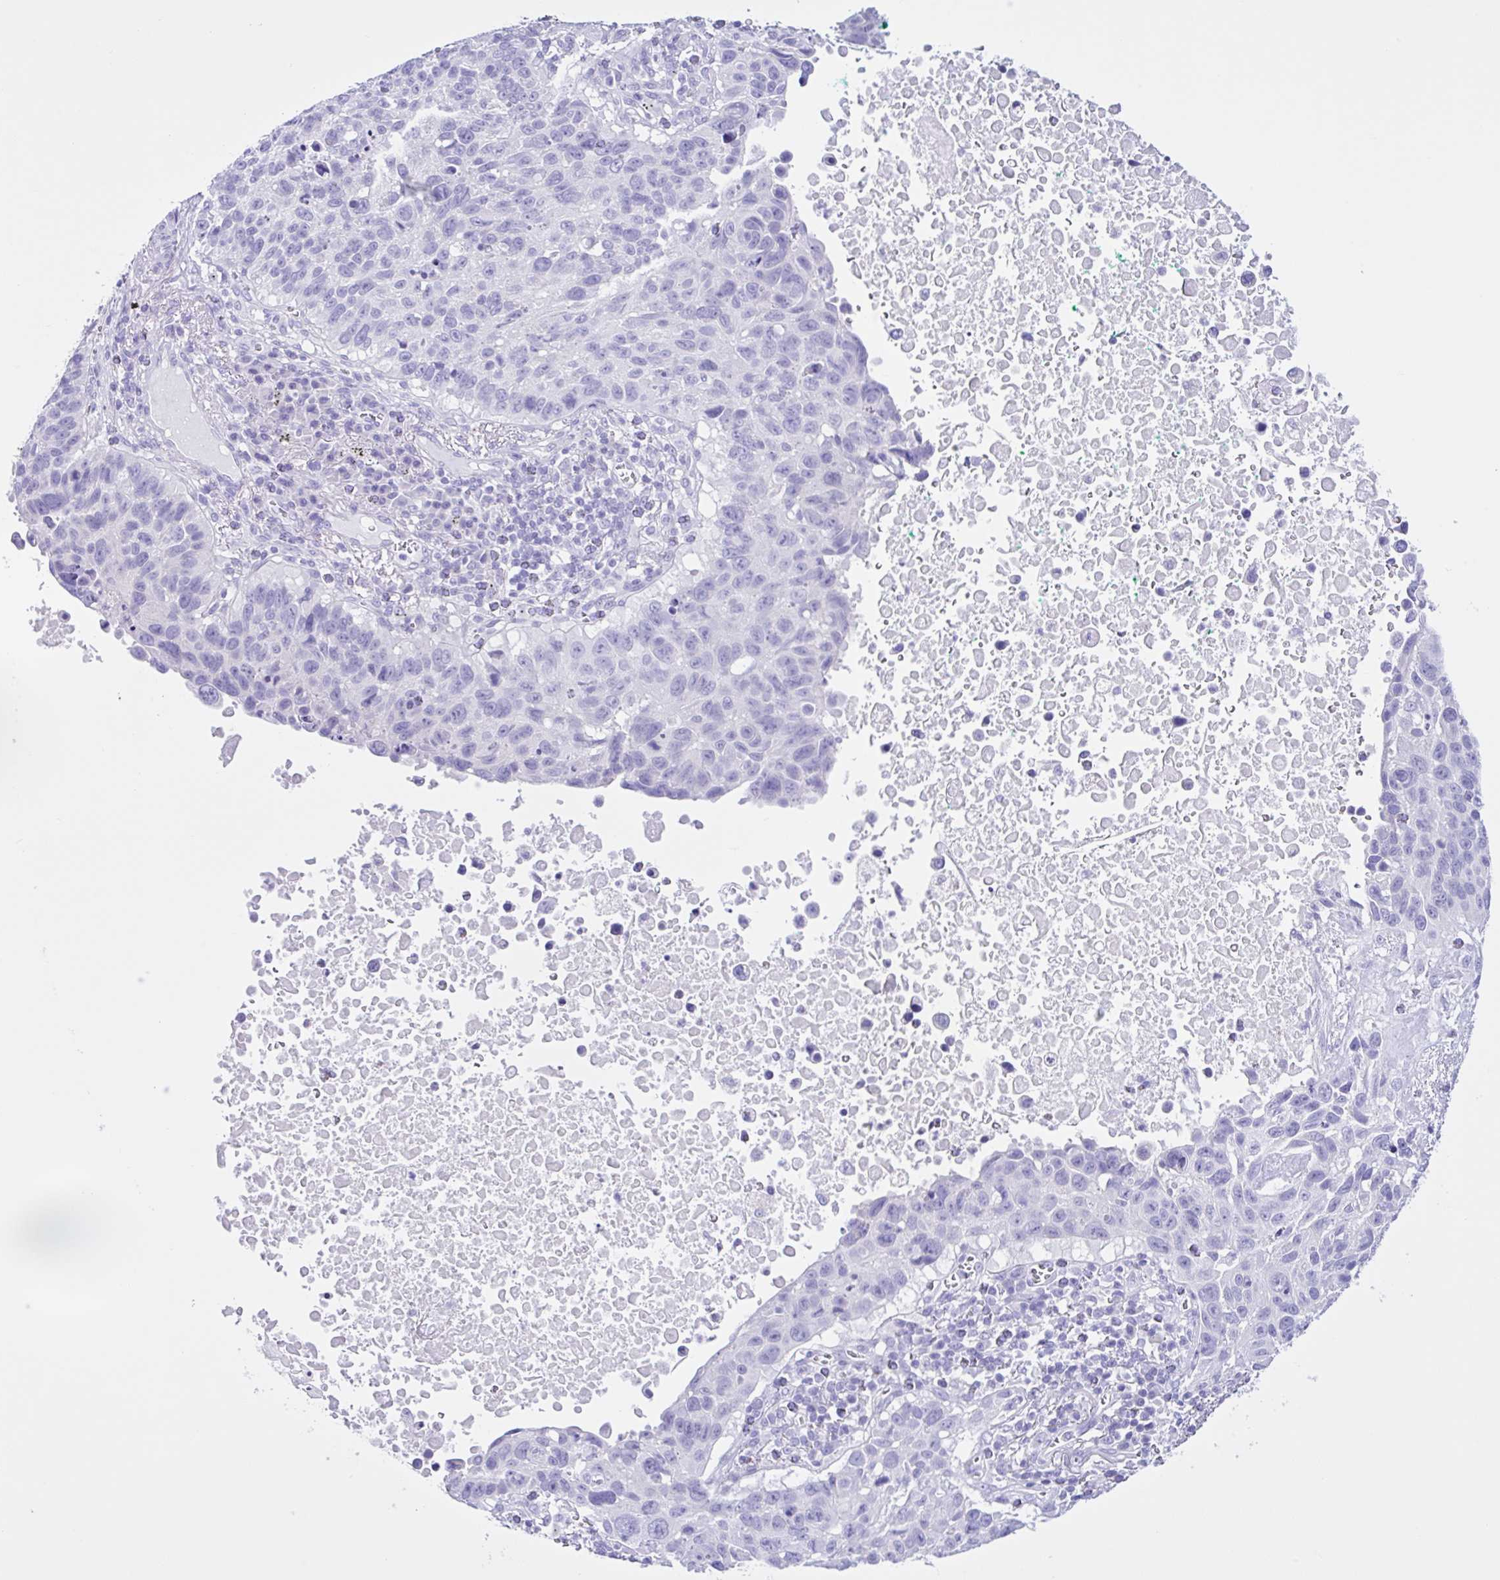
{"staining": {"intensity": "negative", "quantity": "none", "location": "none"}, "tissue": "lung cancer", "cell_type": "Tumor cells", "image_type": "cancer", "snomed": [{"axis": "morphology", "description": "Squamous cell carcinoma, NOS"}, {"axis": "topography", "description": "Lung"}], "caption": "A histopathology image of human lung cancer is negative for staining in tumor cells.", "gene": "CYP19A1", "patient": {"sex": "male", "age": 66}}